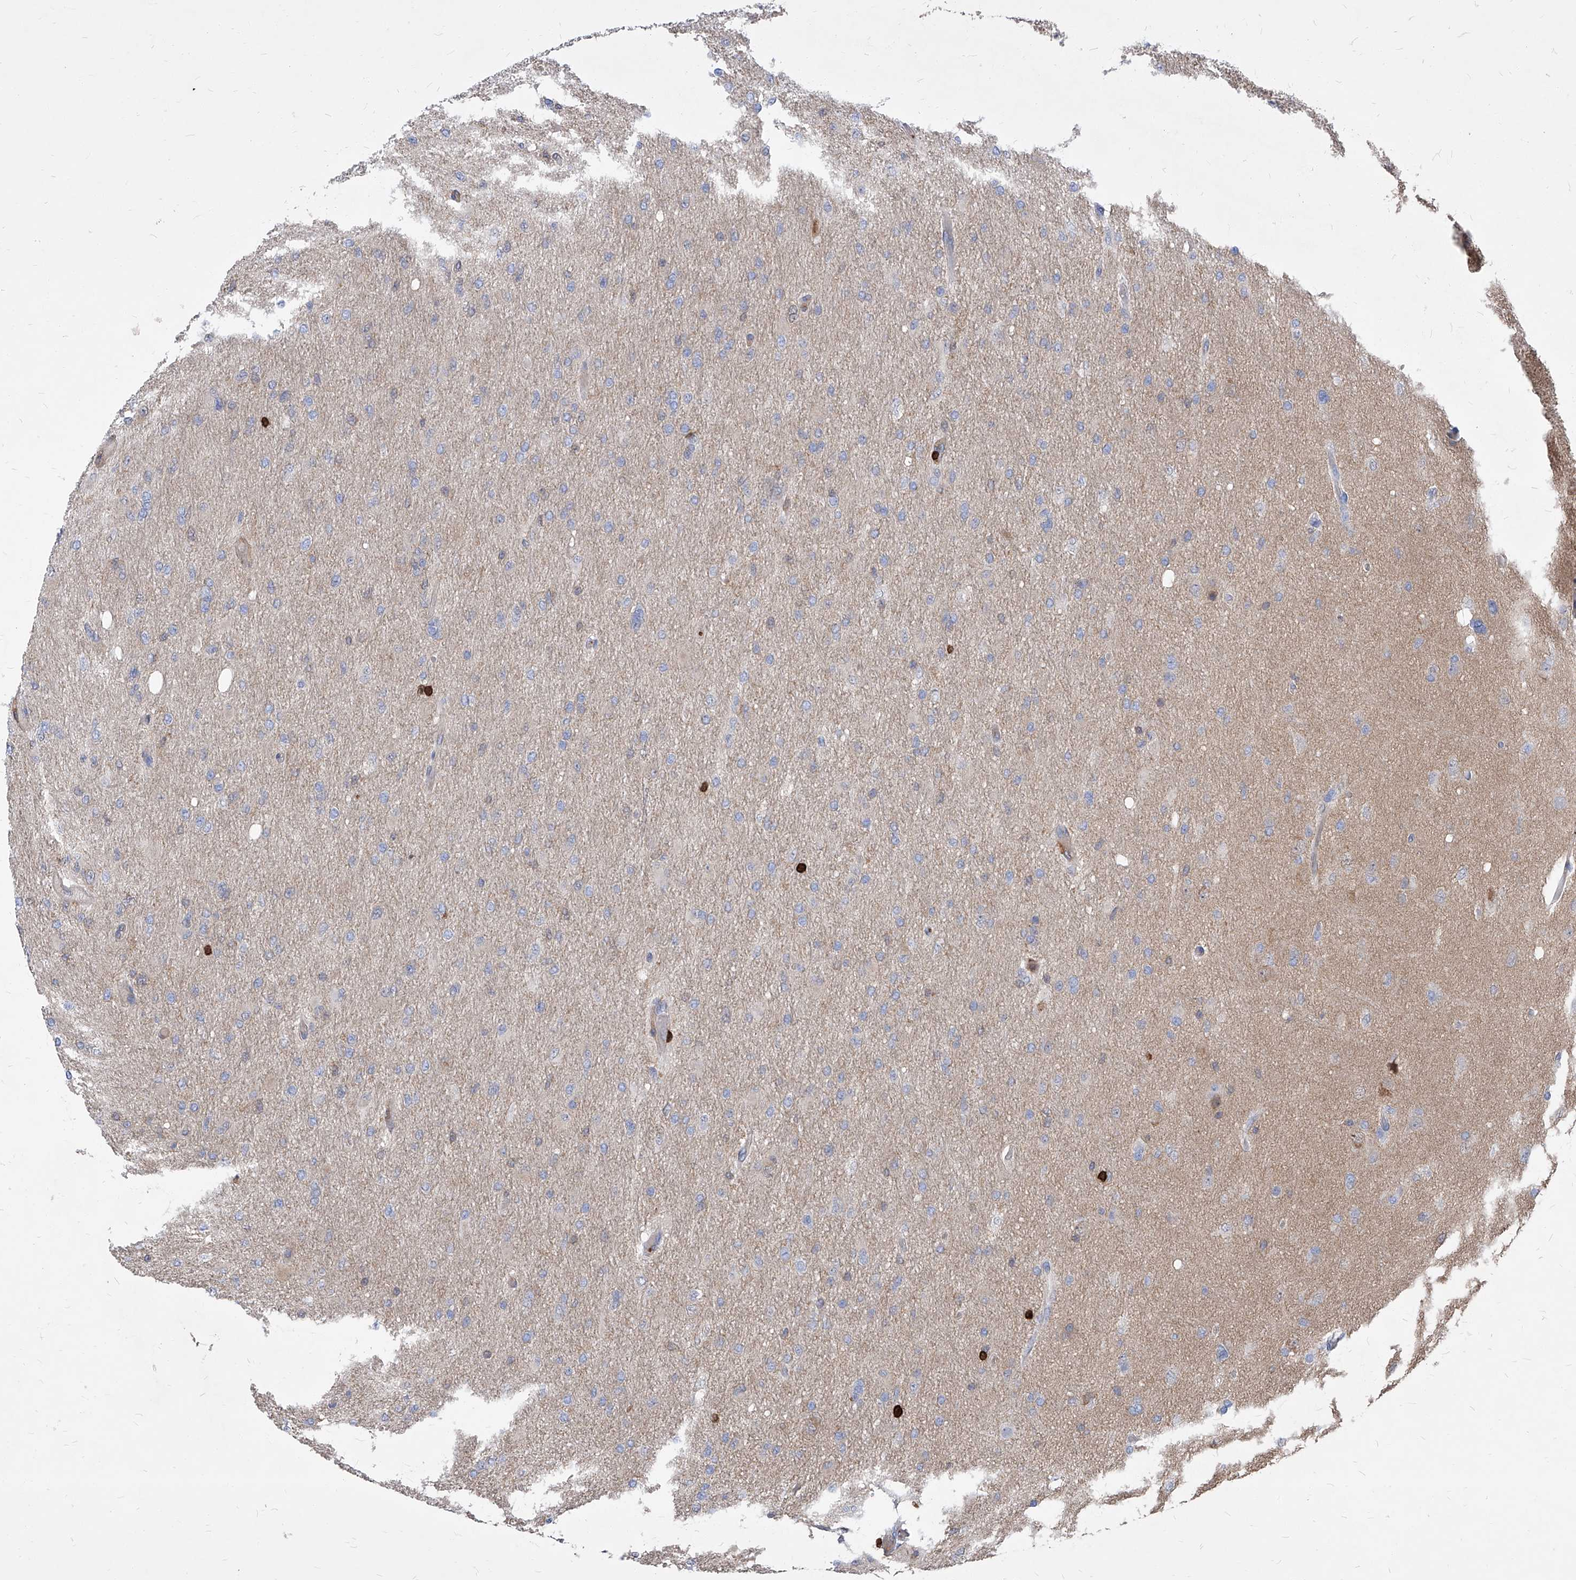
{"staining": {"intensity": "negative", "quantity": "none", "location": "none"}, "tissue": "glioma", "cell_type": "Tumor cells", "image_type": "cancer", "snomed": [{"axis": "morphology", "description": "Glioma, malignant, High grade"}, {"axis": "topography", "description": "Cerebral cortex"}], "caption": "Glioma stained for a protein using immunohistochemistry reveals no staining tumor cells.", "gene": "ABRACL", "patient": {"sex": "female", "age": 36}}